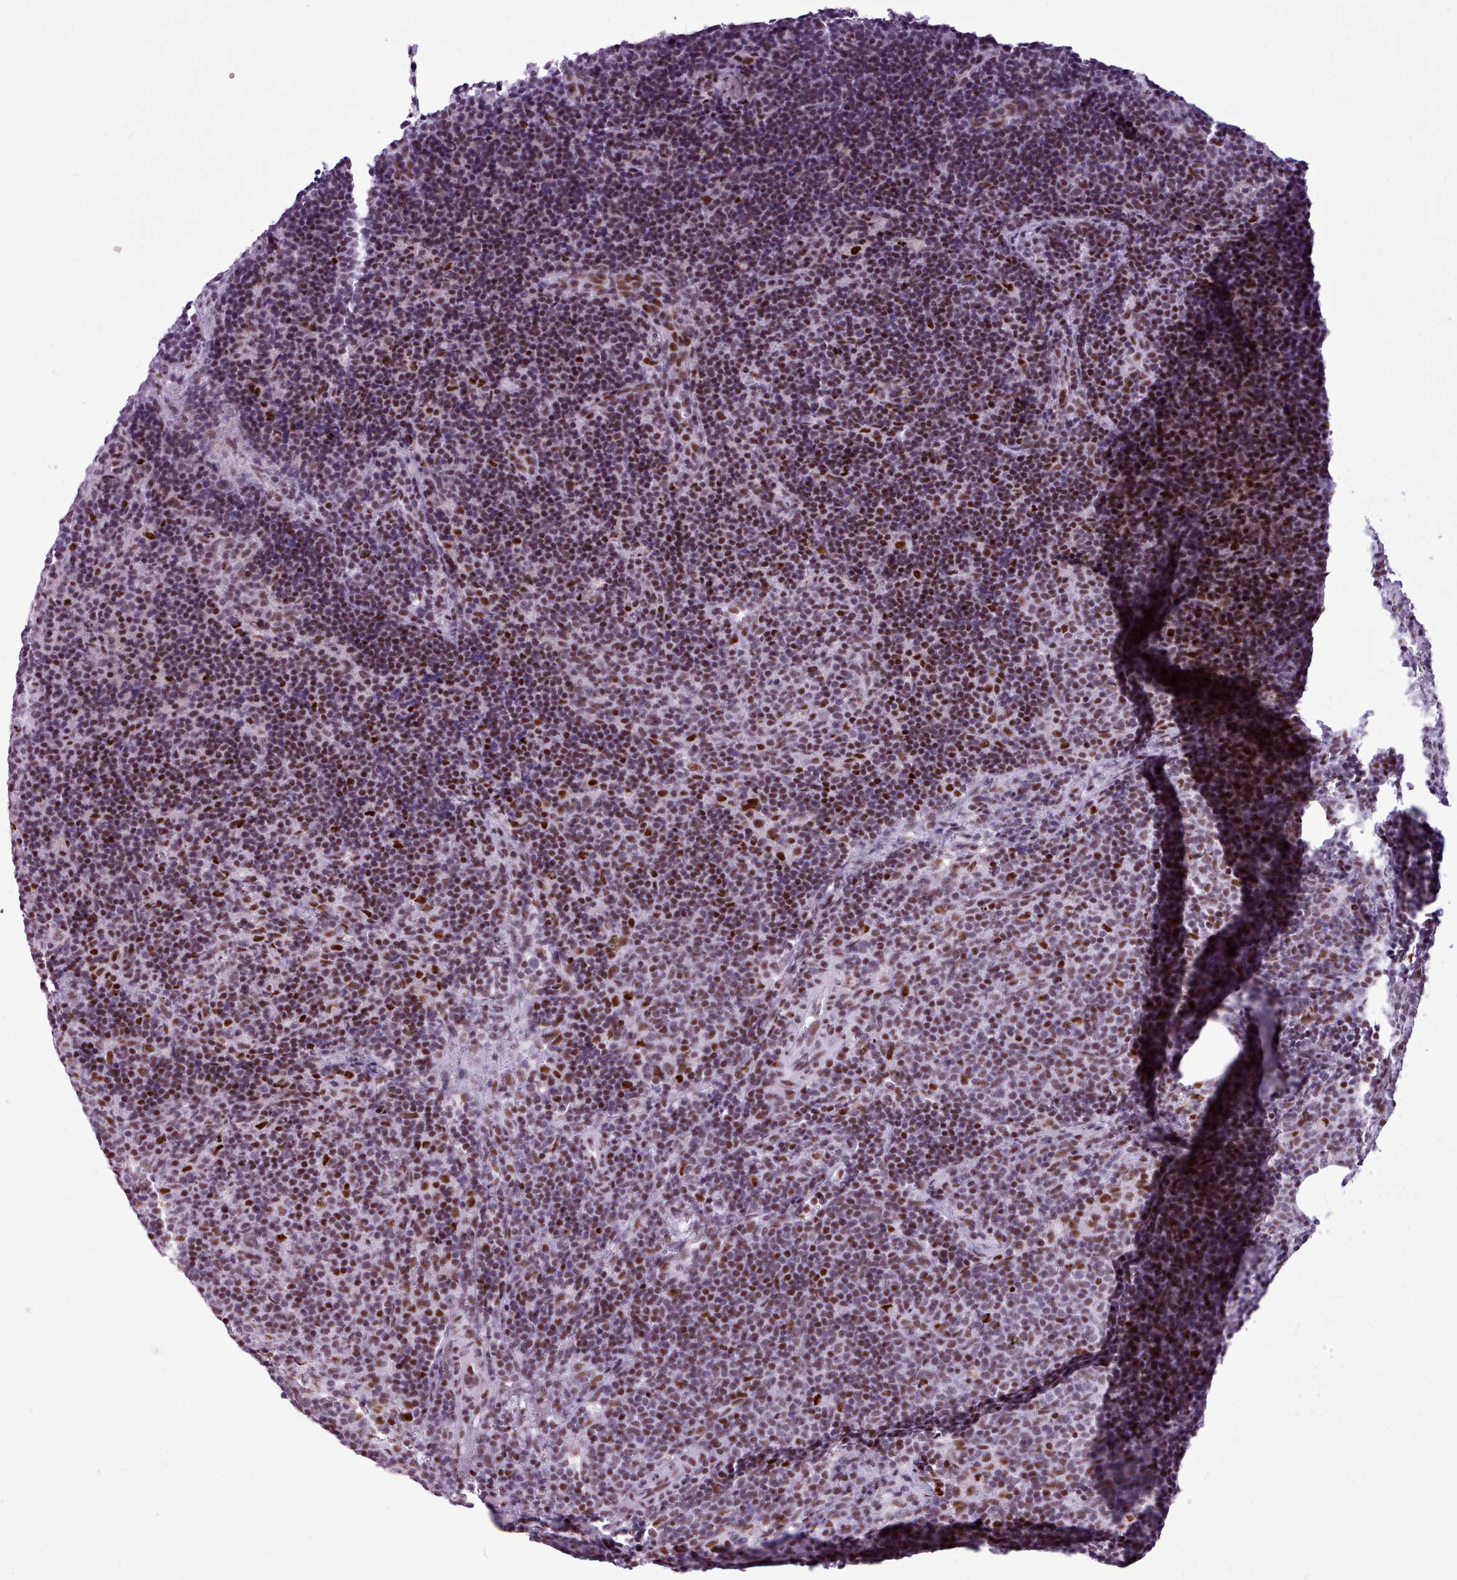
{"staining": {"intensity": "moderate", "quantity": "<25%", "location": "nuclear"}, "tissue": "lymph node", "cell_type": "Germinal center cells", "image_type": "normal", "snomed": [{"axis": "morphology", "description": "Normal tissue, NOS"}, {"axis": "topography", "description": "Lymph node"}], "caption": "Immunohistochemistry micrograph of benign lymph node stained for a protein (brown), which demonstrates low levels of moderate nuclear positivity in about <25% of germinal center cells.", "gene": "SRSF4", "patient": {"sex": "female", "age": 30}}